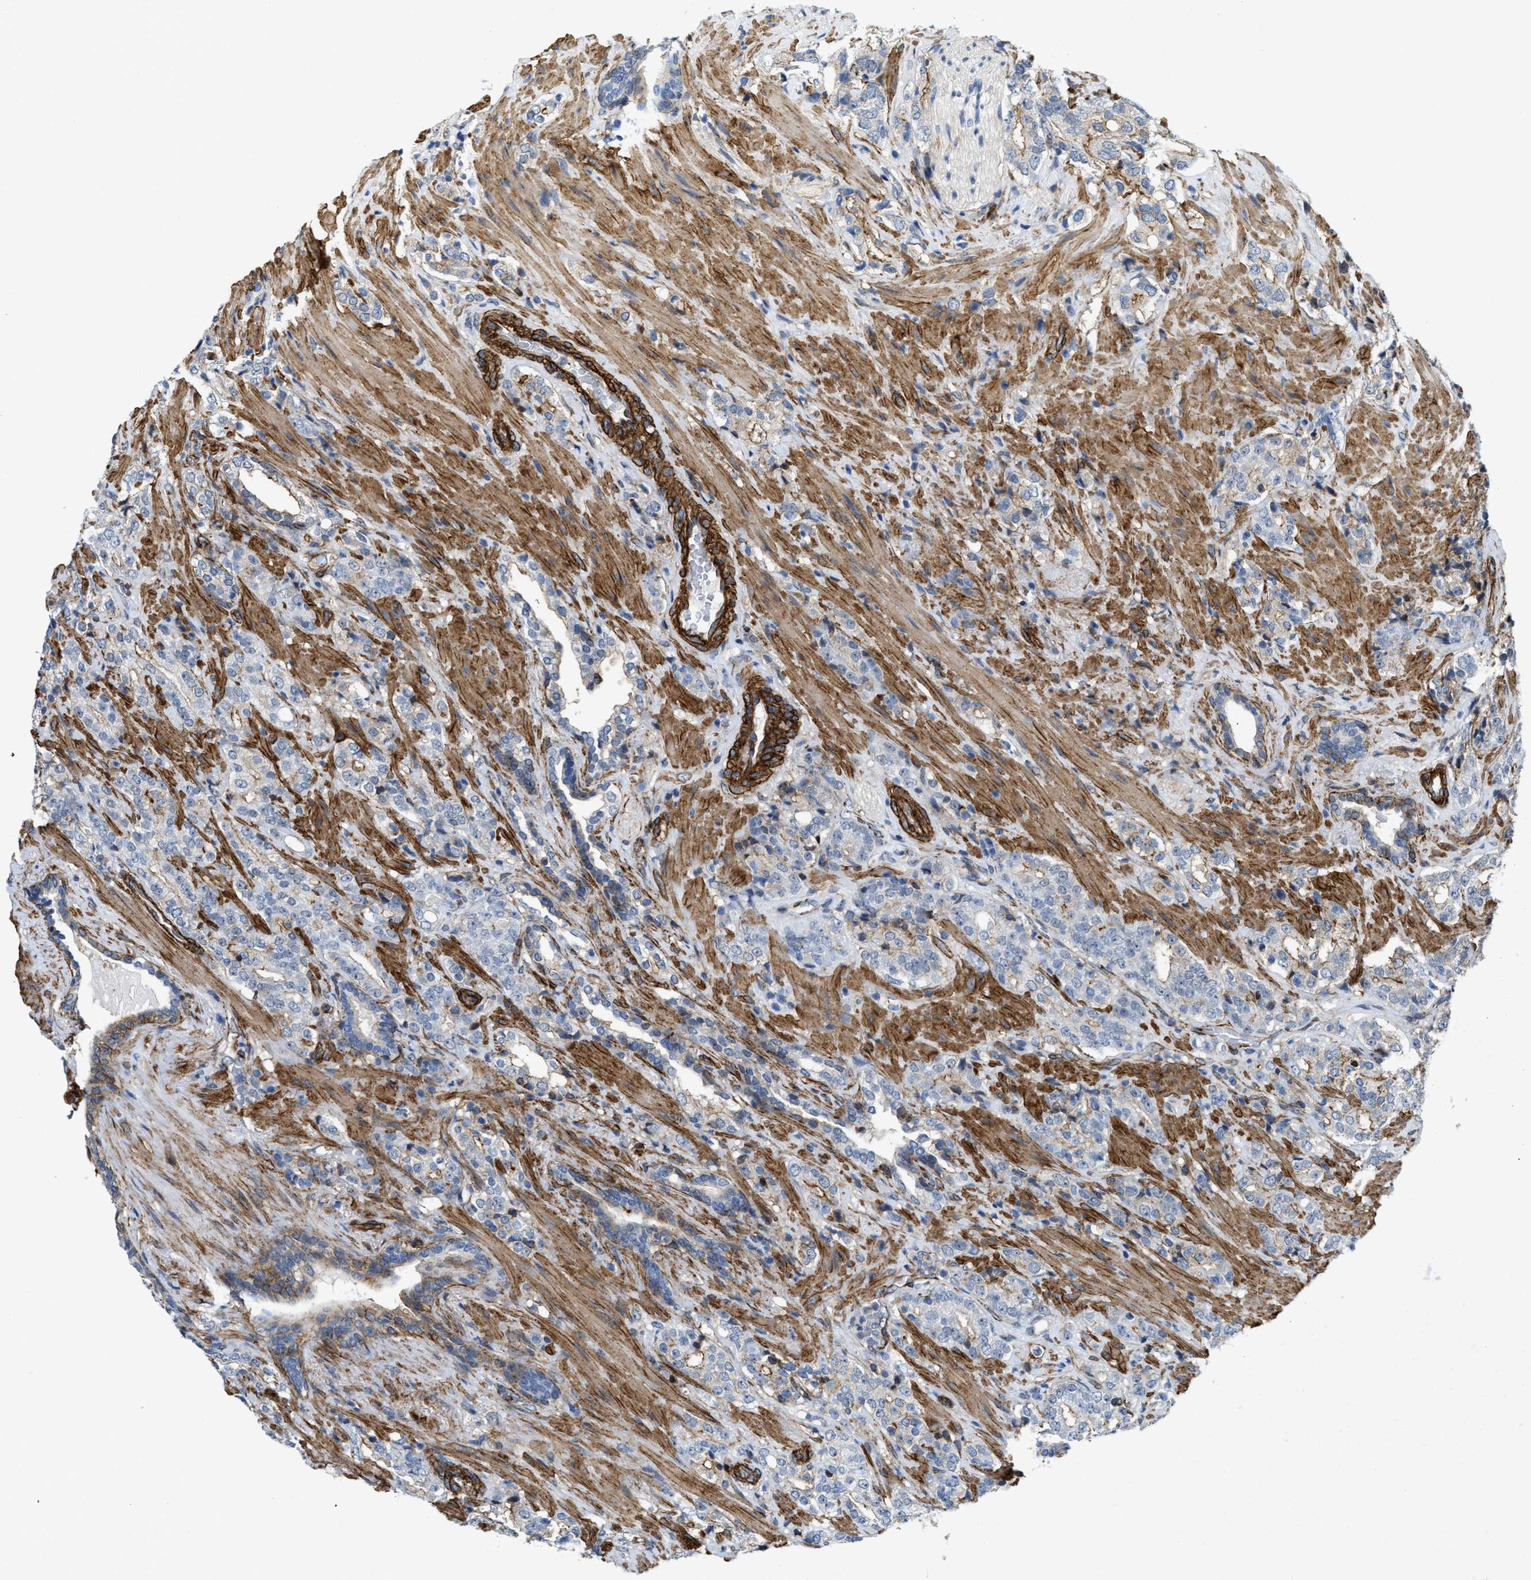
{"staining": {"intensity": "moderate", "quantity": "<25%", "location": "cytoplasmic/membranous"}, "tissue": "prostate cancer", "cell_type": "Tumor cells", "image_type": "cancer", "snomed": [{"axis": "morphology", "description": "Adenocarcinoma, High grade"}, {"axis": "topography", "description": "Prostate"}], "caption": "A low amount of moderate cytoplasmic/membranous positivity is identified in about <25% of tumor cells in prostate cancer tissue.", "gene": "NAB1", "patient": {"sex": "male", "age": 71}}